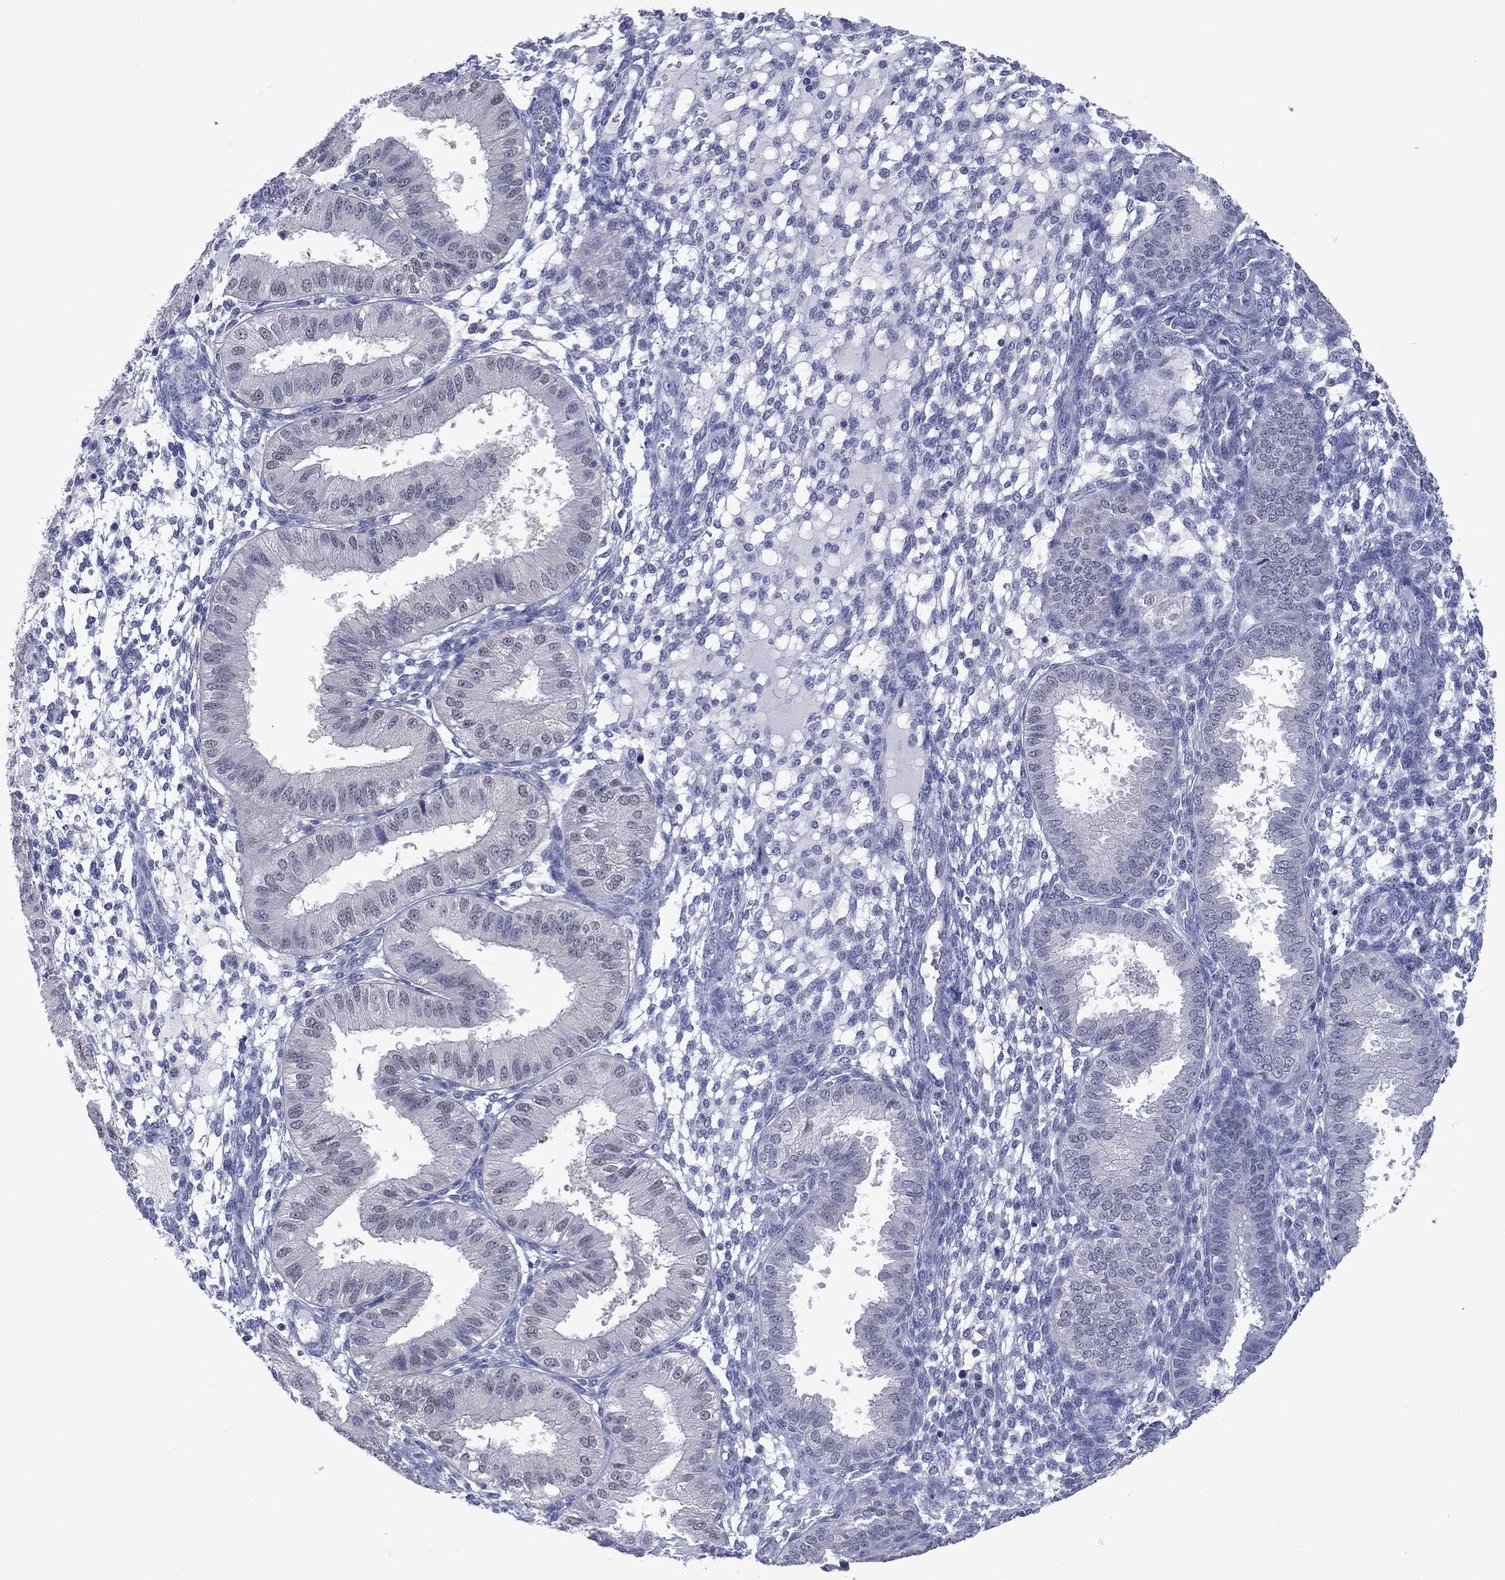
{"staining": {"intensity": "negative", "quantity": "none", "location": "none"}, "tissue": "endometrium", "cell_type": "Cells in endometrial stroma", "image_type": "normal", "snomed": [{"axis": "morphology", "description": "Normal tissue, NOS"}, {"axis": "topography", "description": "Endometrium"}], "caption": "Endometrium stained for a protein using immunohistochemistry shows no expression cells in endometrial stroma.", "gene": "FER1L6", "patient": {"sex": "female", "age": 43}}